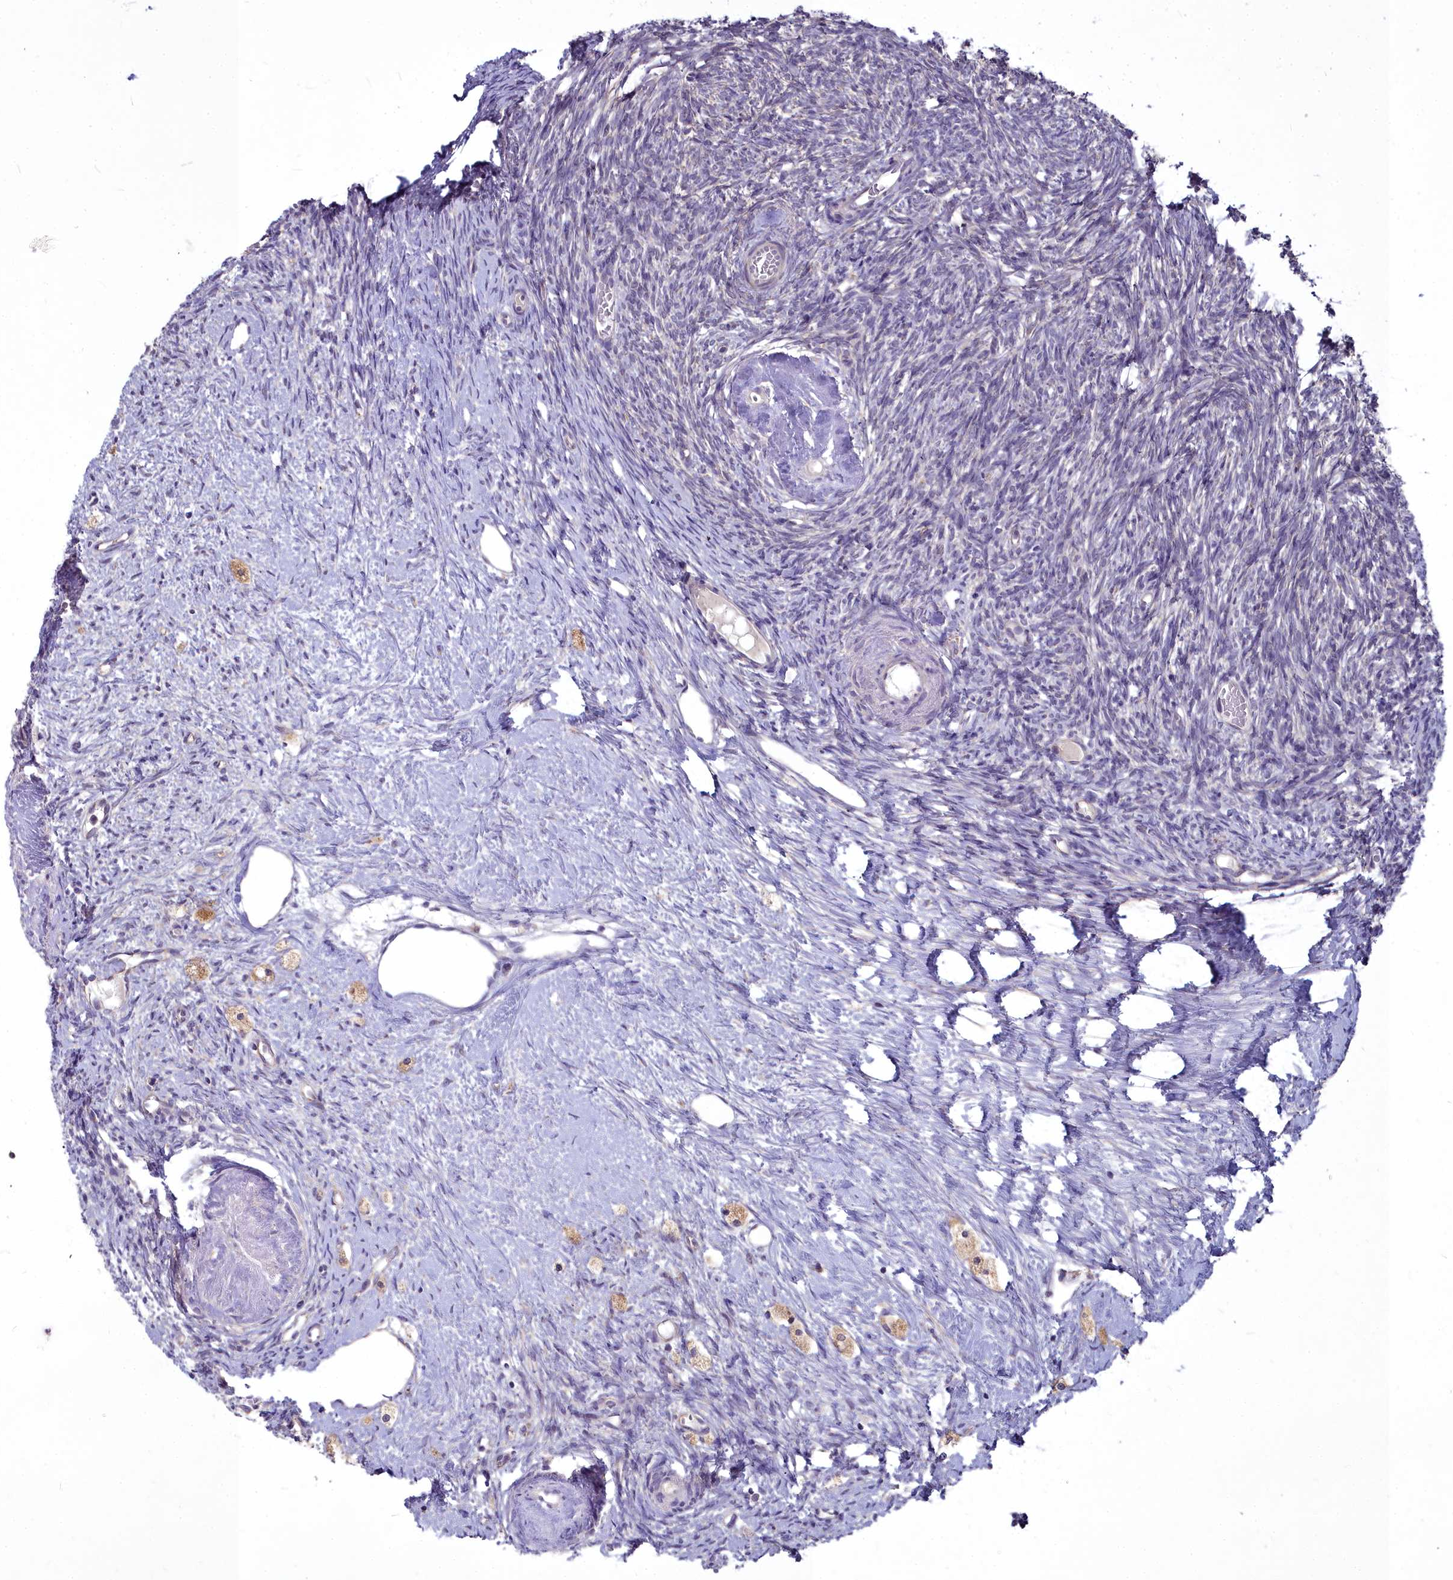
{"staining": {"intensity": "negative", "quantity": "none", "location": "none"}, "tissue": "ovary", "cell_type": "Ovarian stroma cells", "image_type": "normal", "snomed": [{"axis": "morphology", "description": "Normal tissue, NOS"}, {"axis": "topography", "description": "Ovary"}], "caption": "Ovarian stroma cells are negative for protein expression in normal human ovary. Brightfield microscopy of IHC stained with DAB (3,3'-diaminobenzidine) (brown) and hematoxylin (blue), captured at high magnification.", "gene": "MICU2", "patient": {"sex": "female", "age": 51}}